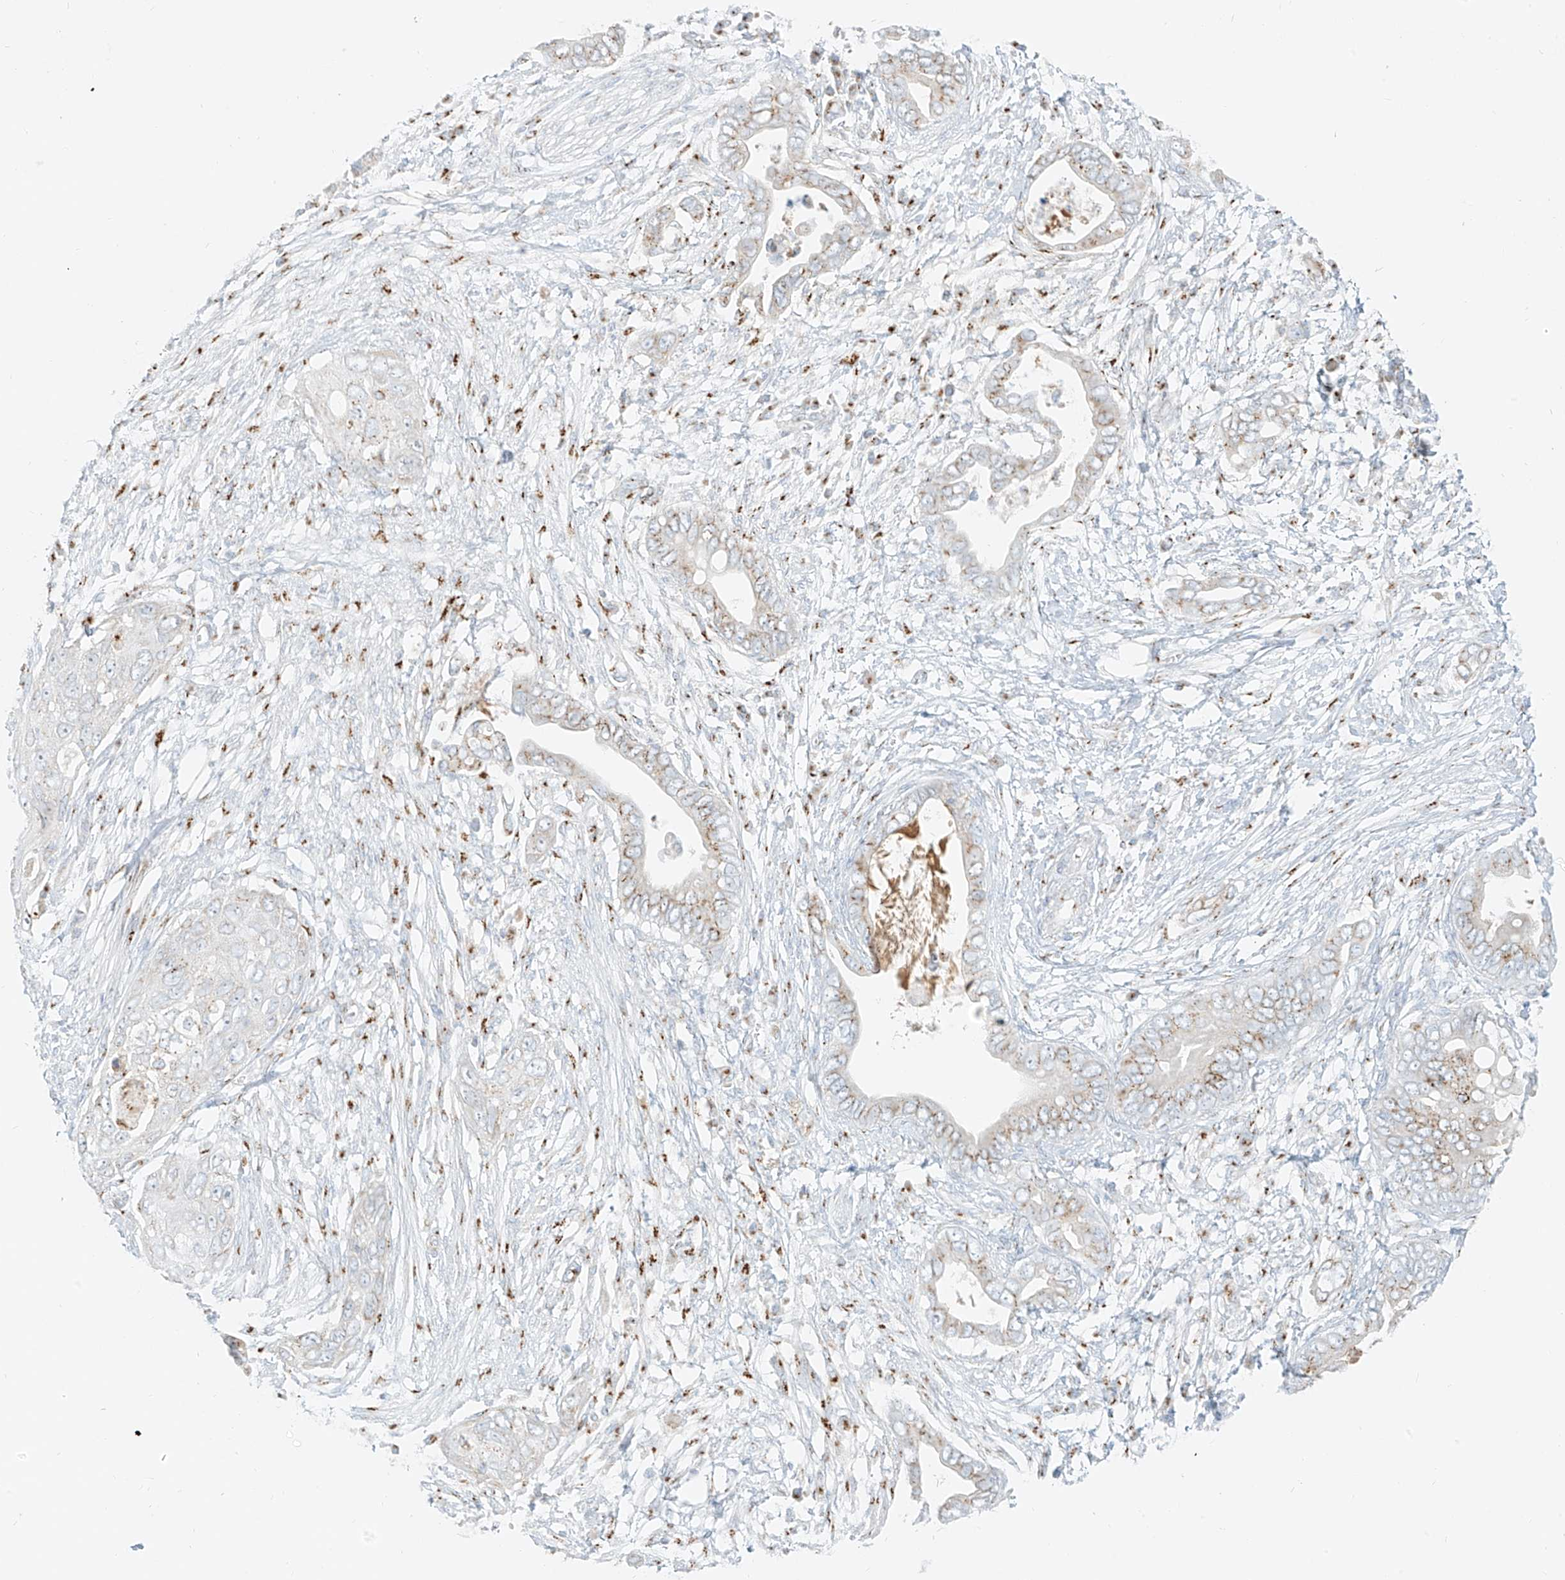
{"staining": {"intensity": "weak", "quantity": "25%-75%", "location": "cytoplasmic/membranous"}, "tissue": "pancreatic cancer", "cell_type": "Tumor cells", "image_type": "cancer", "snomed": [{"axis": "morphology", "description": "Adenocarcinoma, NOS"}, {"axis": "topography", "description": "Pancreas"}], "caption": "This is a histology image of IHC staining of pancreatic adenocarcinoma, which shows weak positivity in the cytoplasmic/membranous of tumor cells.", "gene": "TMEM87B", "patient": {"sex": "male", "age": 75}}